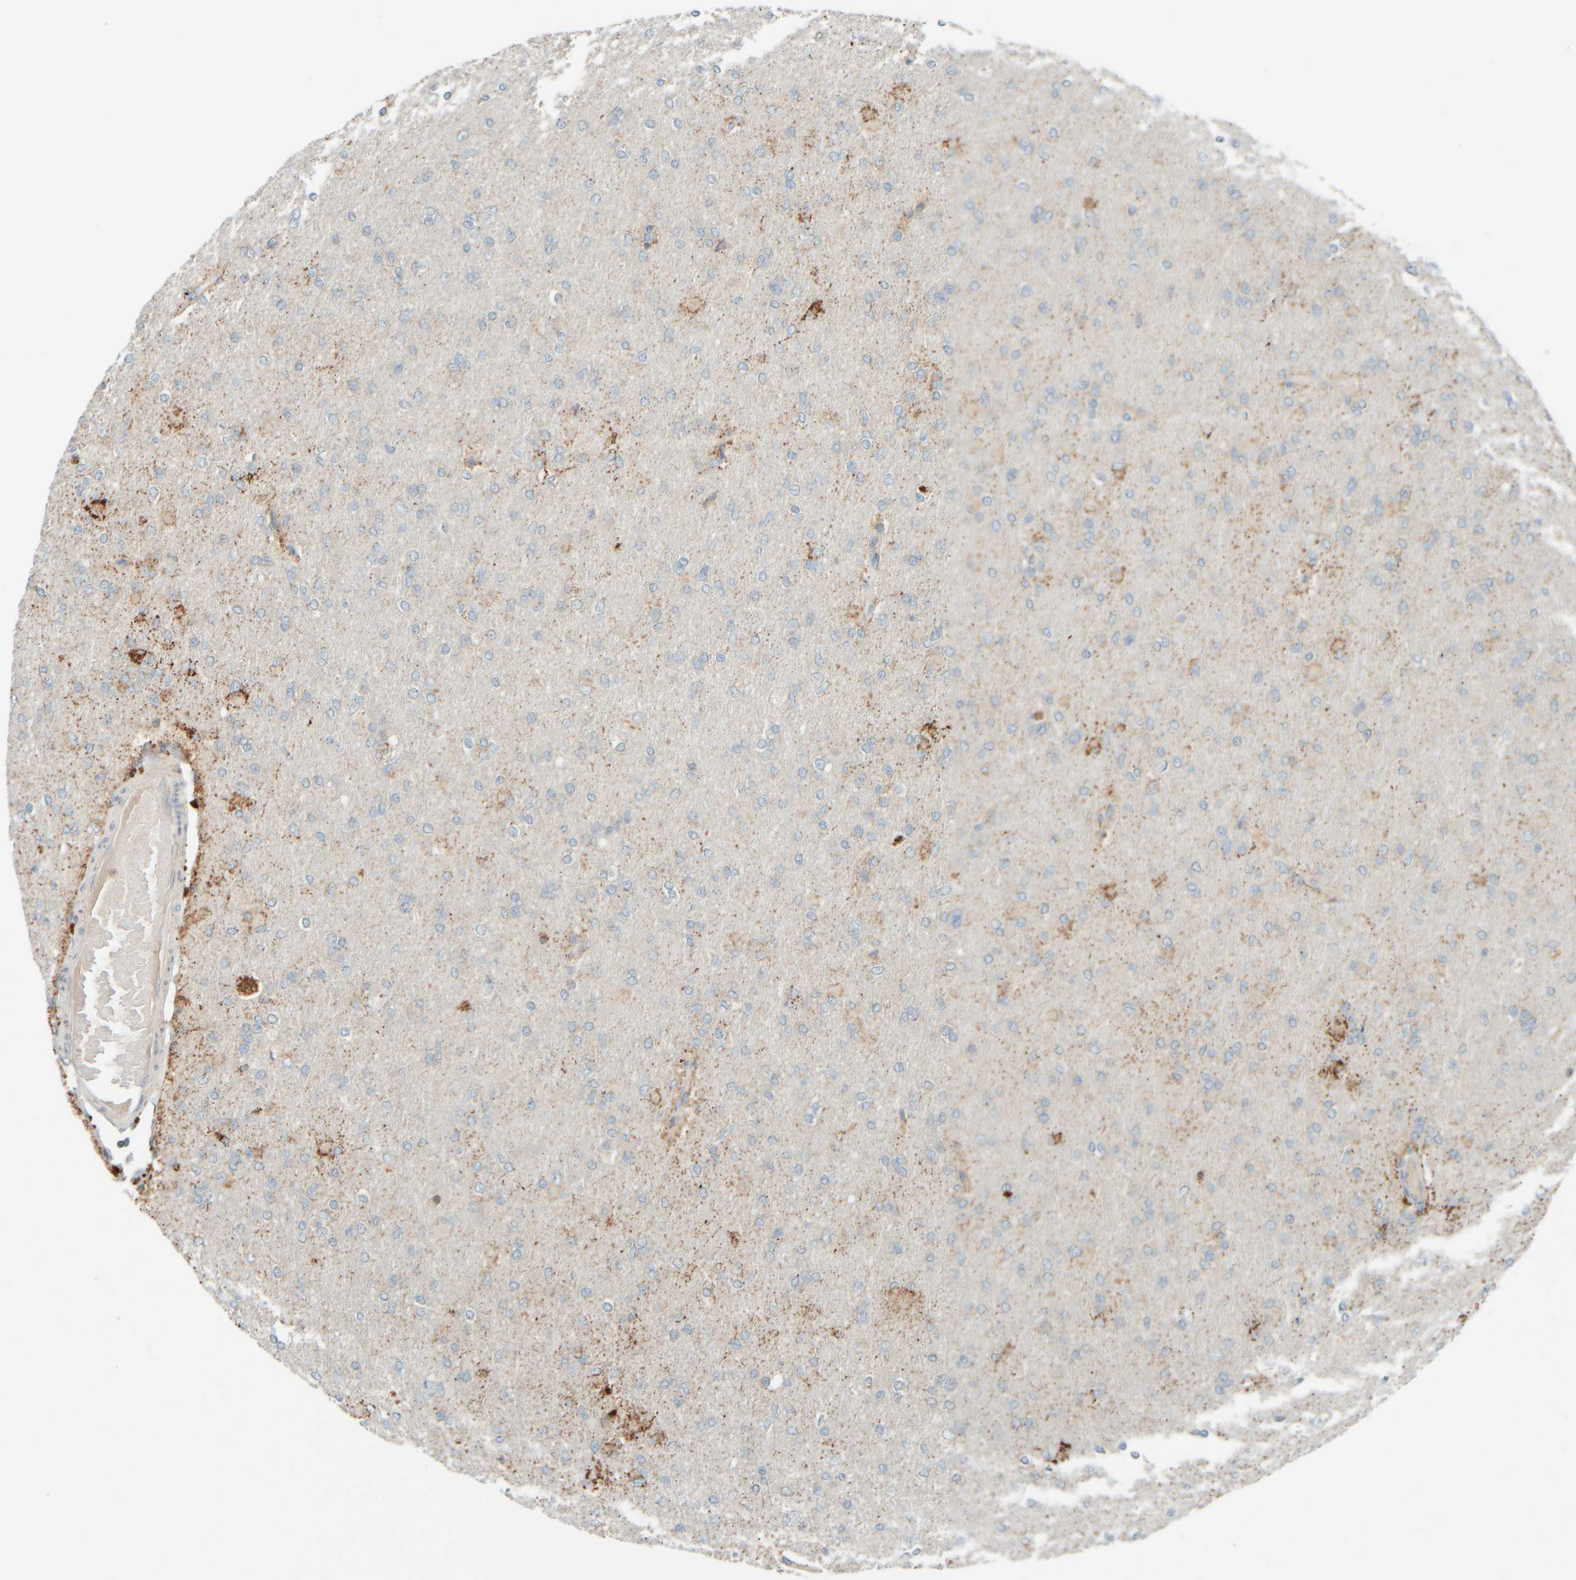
{"staining": {"intensity": "weak", "quantity": "<25%", "location": "cytoplasmic/membranous"}, "tissue": "glioma", "cell_type": "Tumor cells", "image_type": "cancer", "snomed": [{"axis": "morphology", "description": "Glioma, malignant, High grade"}, {"axis": "topography", "description": "Cerebral cortex"}], "caption": "Immunohistochemistry histopathology image of neoplastic tissue: human glioma stained with DAB displays no significant protein expression in tumor cells.", "gene": "SPAG5", "patient": {"sex": "female", "age": 36}}